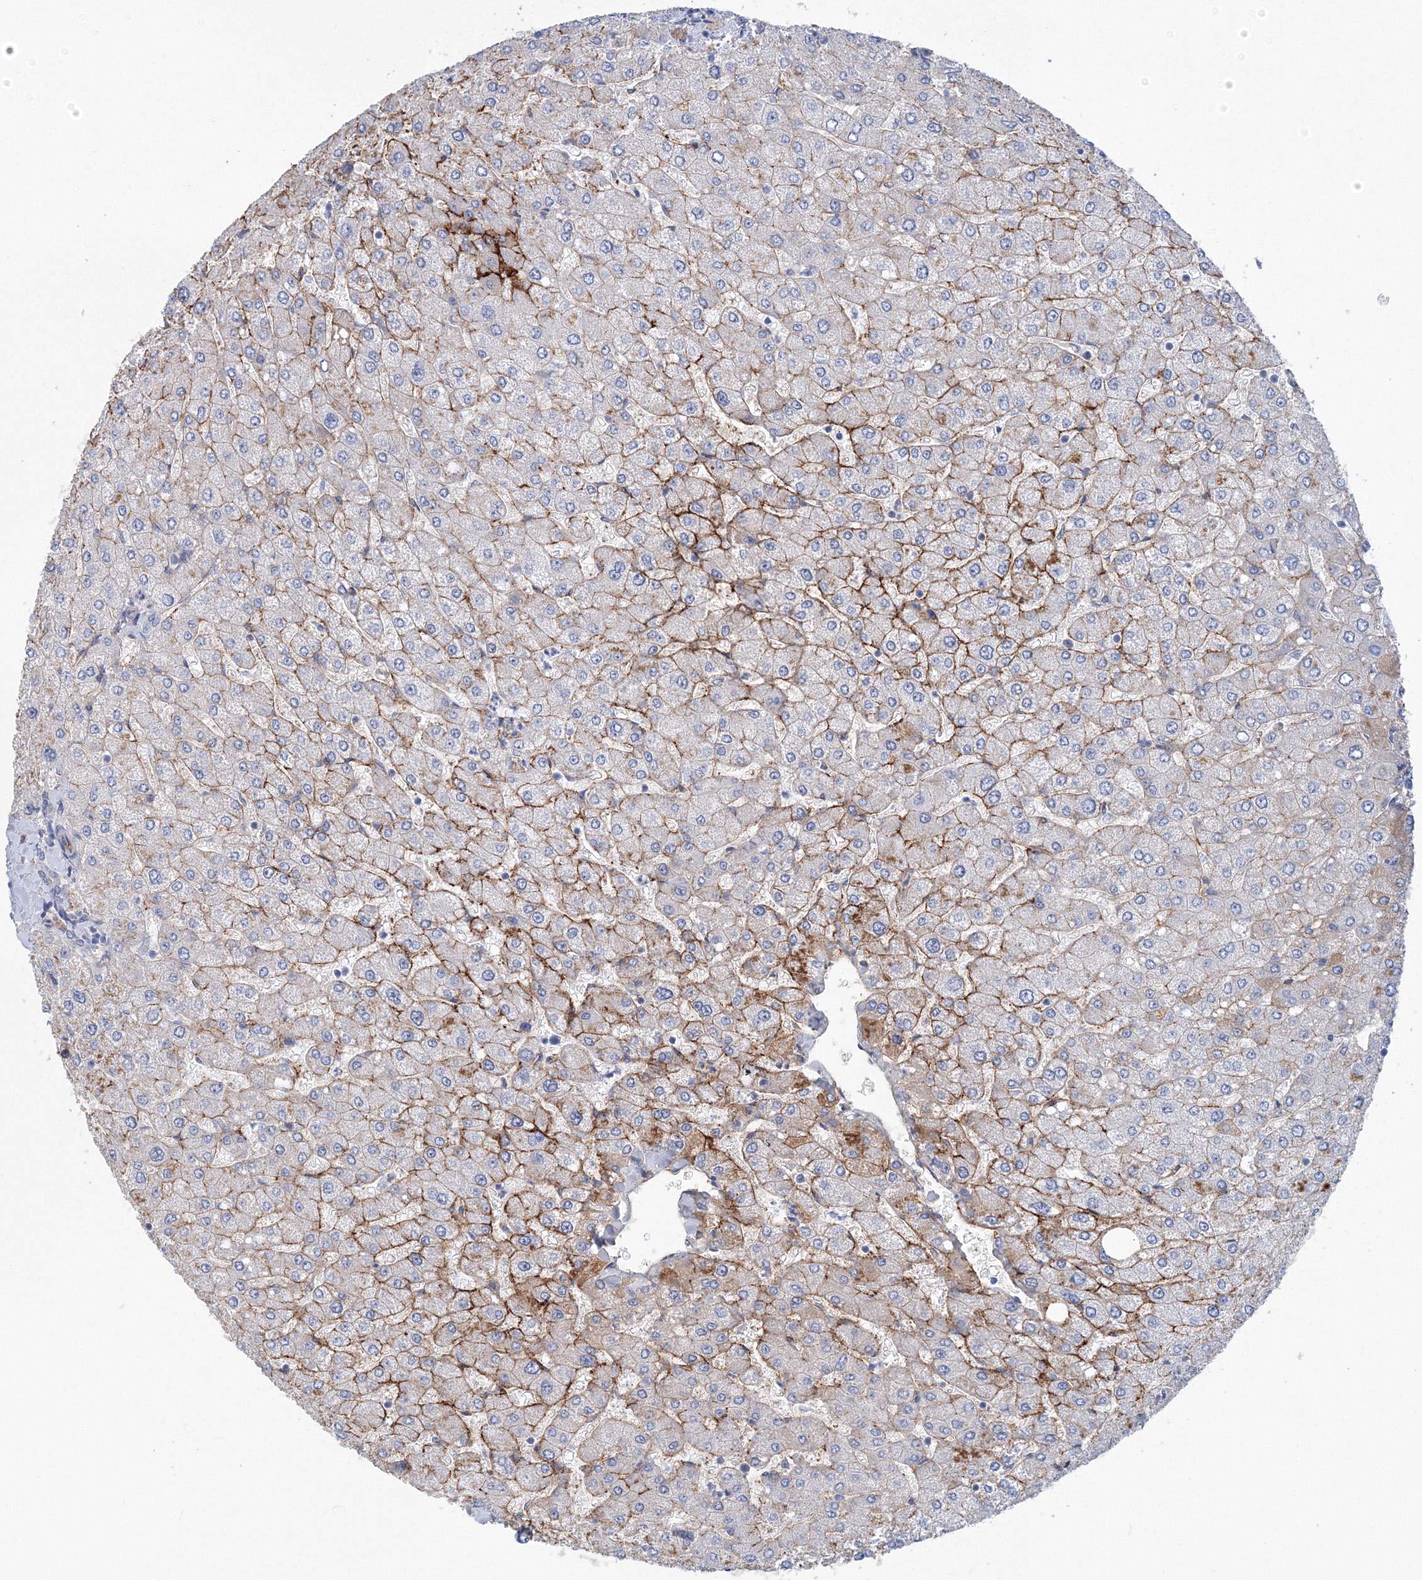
{"staining": {"intensity": "negative", "quantity": "none", "location": "none"}, "tissue": "liver", "cell_type": "Cholangiocytes", "image_type": "normal", "snomed": [{"axis": "morphology", "description": "Normal tissue, NOS"}, {"axis": "topography", "description": "Liver"}], "caption": "Immunohistochemistry (IHC) histopathology image of normal liver stained for a protein (brown), which reveals no expression in cholangiocytes.", "gene": "TANC1", "patient": {"sex": "male", "age": 55}}